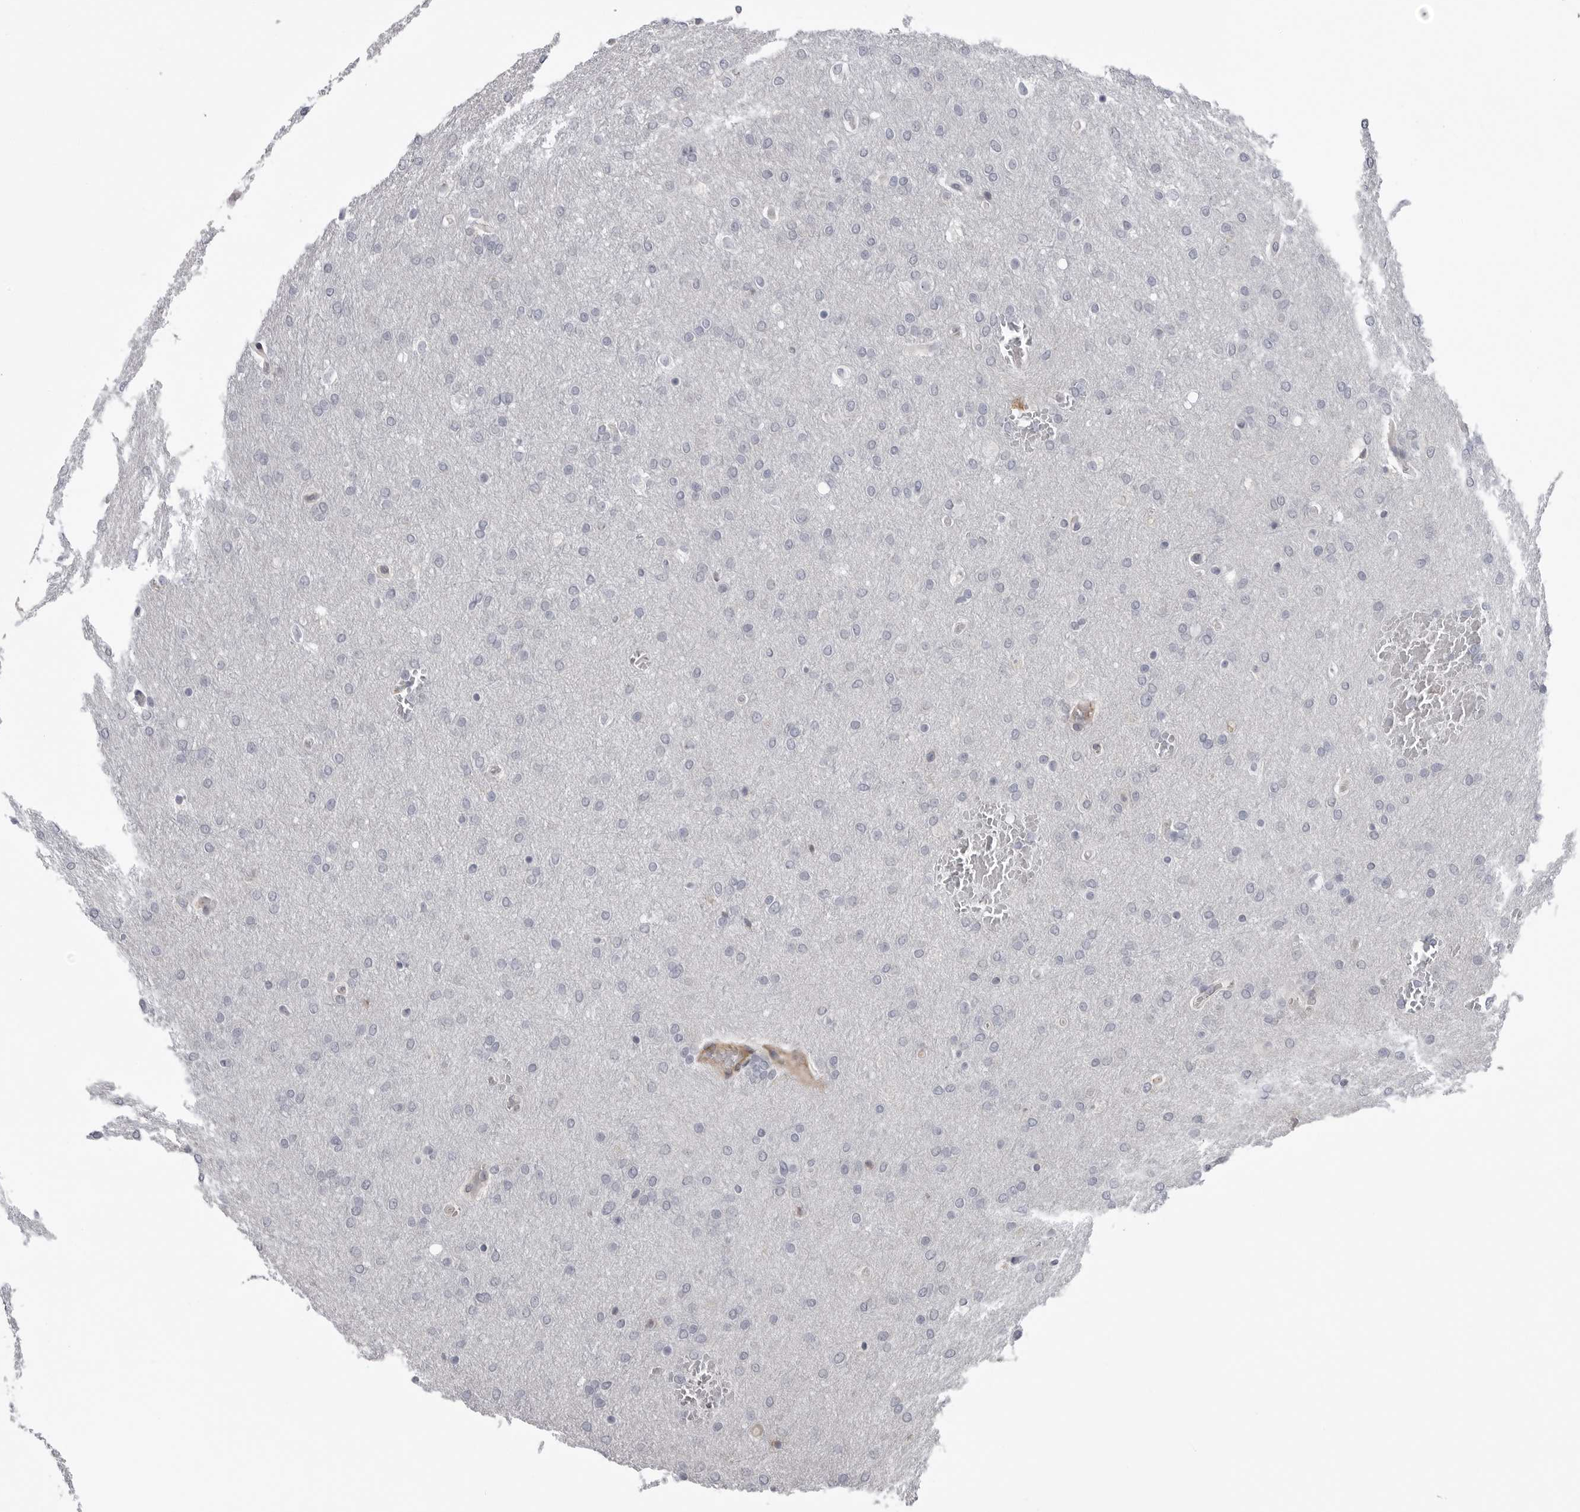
{"staining": {"intensity": "negative", "quantity": "none", "location": "none"}, "tissue": "glioma", "cell_type": "Tumor cells", "image_type": "cancer", "snomed": [{"axis": "morphology", "description": "Glioma, malignant, Low grade"}, {"axis": "topography", "description": "Brain"}], "caption": "IHC of low-grade glioma (malignant) demonstrates no expression in tumor cells.", "gene": "SCP2", "patient": {"sex": "female", "age": 37}}